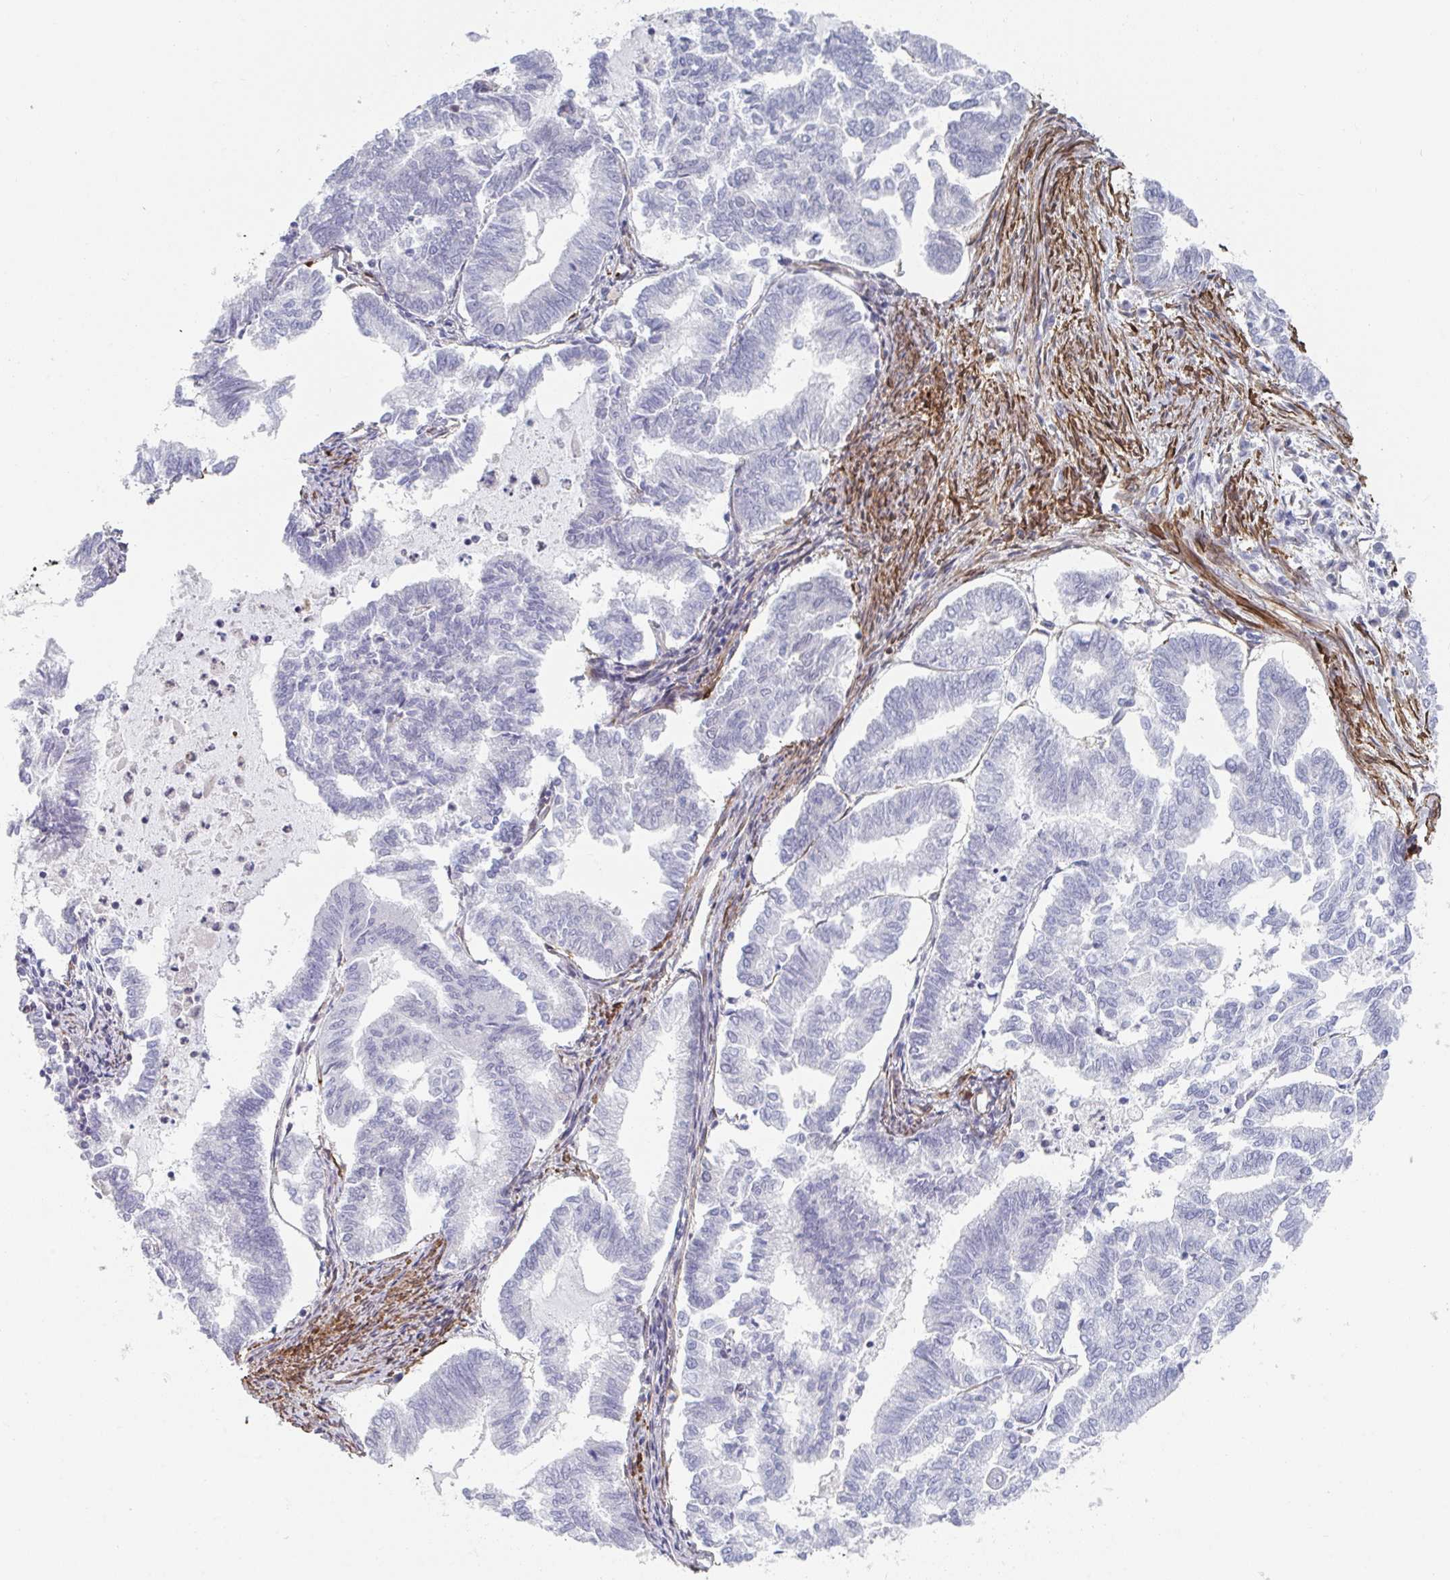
{"staining": {"intensity": "negative", "quantity": "none", "location": "none"}, "tissue": "endometrial cancer", "cell_type": "Tumor cells", "image_type": "cancer", "snomed": [{"axis": "morphology", "description": "Adenocarcinoma, NOS"}, {"axis": "topography", "description": "Endometrium"}], "caption": "An immunohistochemistry histopathology image of endometrial adenocarcinoma is shown. There is no staining in tumor cells of endometrial adenocarcinoma.", "gene": "NEURL4", "patient": {"sex": "female", "age": 79}}